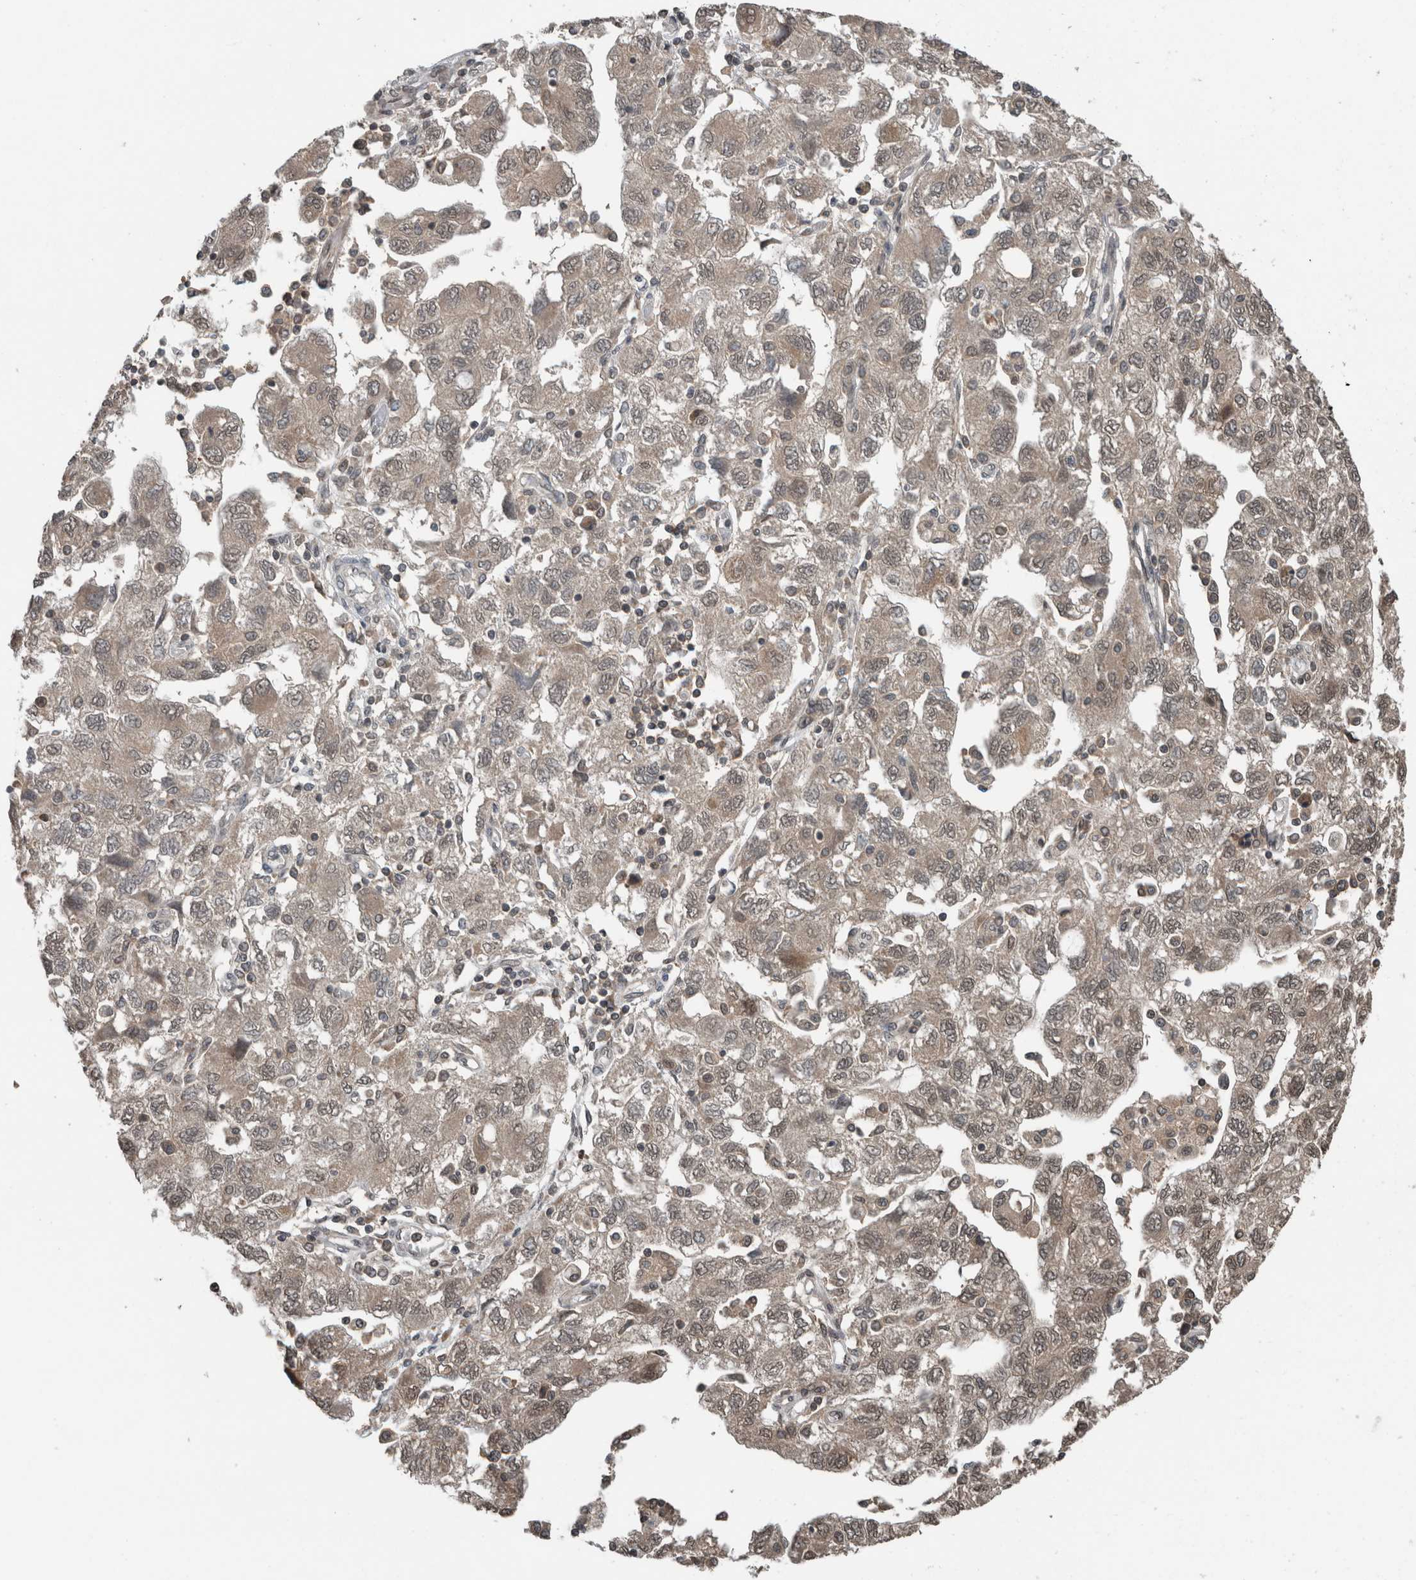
{"staining": {"intensity": "weak", "quantity": "25%-75%", "location": "cytoplasmic/membranous,nuclear"}, "tissue": "ovarian cancer", "cell_type": "Tumor cells", "image_type": "cancer", "snomed": [{"axis": "morphology", "description": "Carcinoma, NOS"}, {"axis": "morphology", "description": "Cystadenocarcinoma, serous, NOS"}, {"axis": "topography", "description": "Ovary"}], "caption": "The image demonstrates staining of ovarian cancer, revealing weak cytoplasmic/membranous and nuclear protein staining (brown color) within tumor cells.", "gene": "SPAG7", "patient": {"sex": "female", "age": 69}}